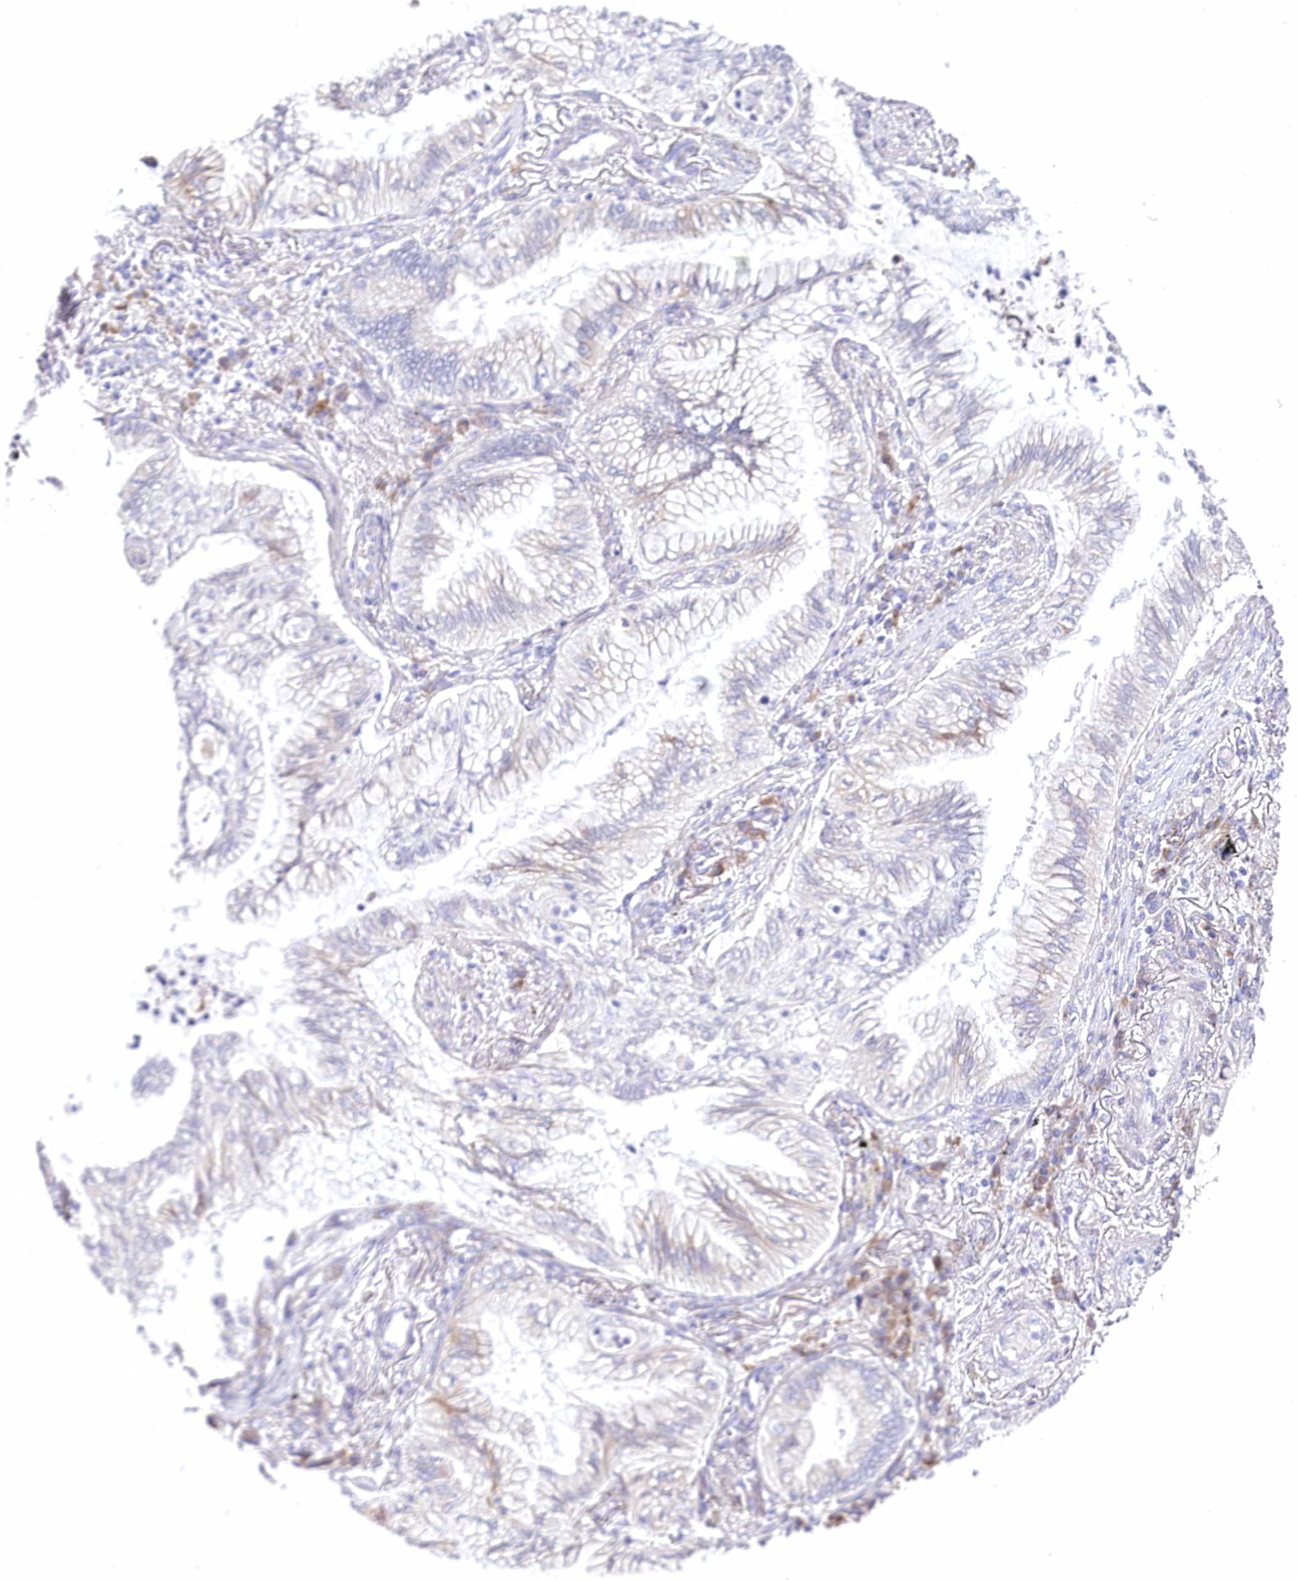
{"staining": {"intensity": "negative", "quantity": "none", "location": "none"}, "tissue": "lung cancer", "cell_type": "Tumor cells", "image_type": "cancer", "snomed": [{"axis": "morphology", "description": "Adenocarcinoma, NOS"}, {"axis": "topography", "description": "Lung"}], "caption": "Protein analysis of adenocarcinoma (lung) exhibits no significant positivity in tumor cells.", "gene": "STT3B", "patient": {"sex": "female", "age": 70}}